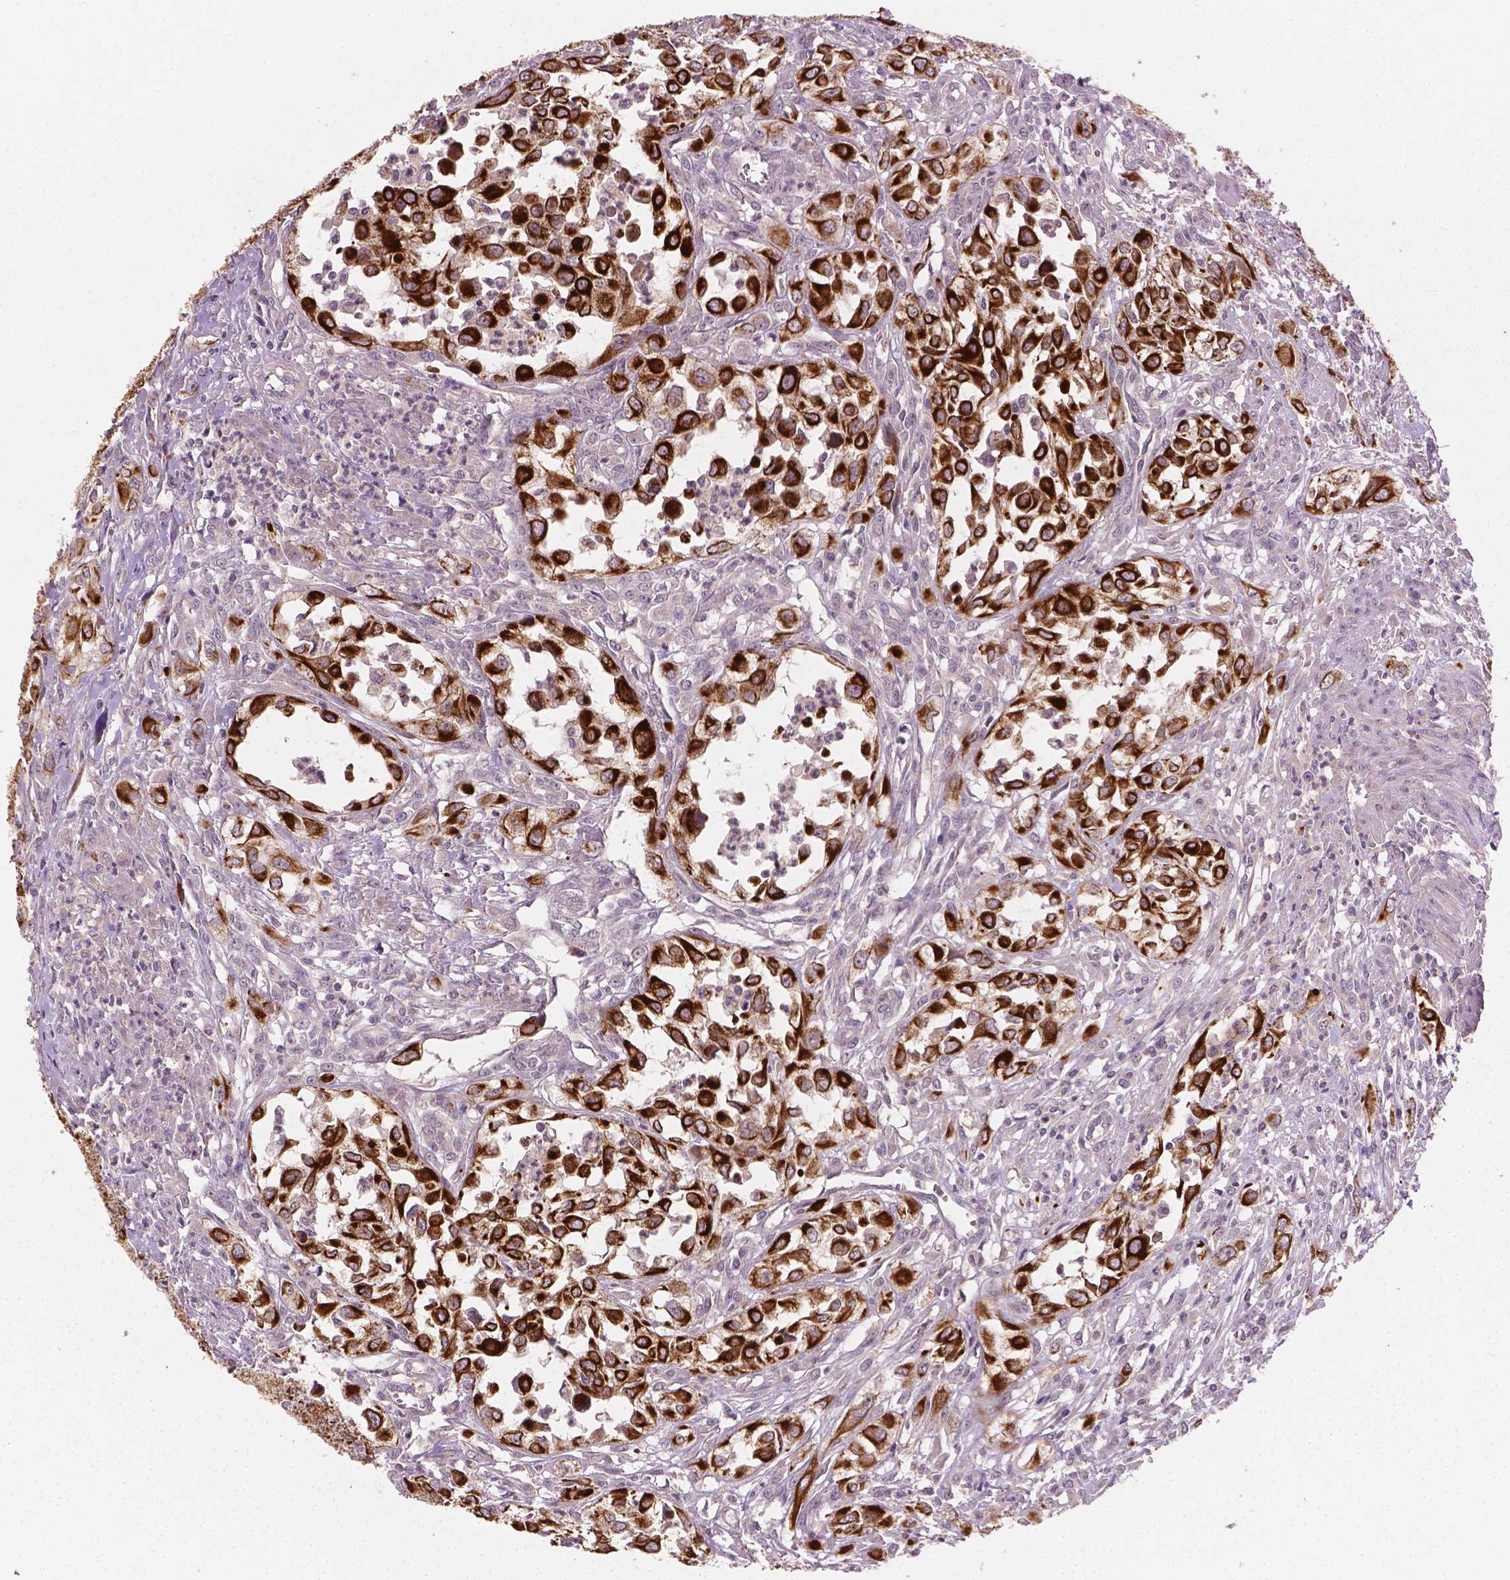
{"staining": {"intensity": "strong", "quantity": ">75%", "location": "cytoplasmic/membranous"}, "tissue": "urothelial cancer", "cell_type": "Tumor cells", "image_type": "cancer", "snomed": [{"axis": "morphology", "description": "Urothelial carcinoma, High grade"}, {"axis": "topography", "description": "Urinary bladder"}], "caption": "Urothelial carcinoma (high-grade) tissue exhibits strong cytoplasmic/membranous positivity in approximately >75% of tumor cells", "gene": "KRT17", "patient": {"sex": "male", "age": 67}}